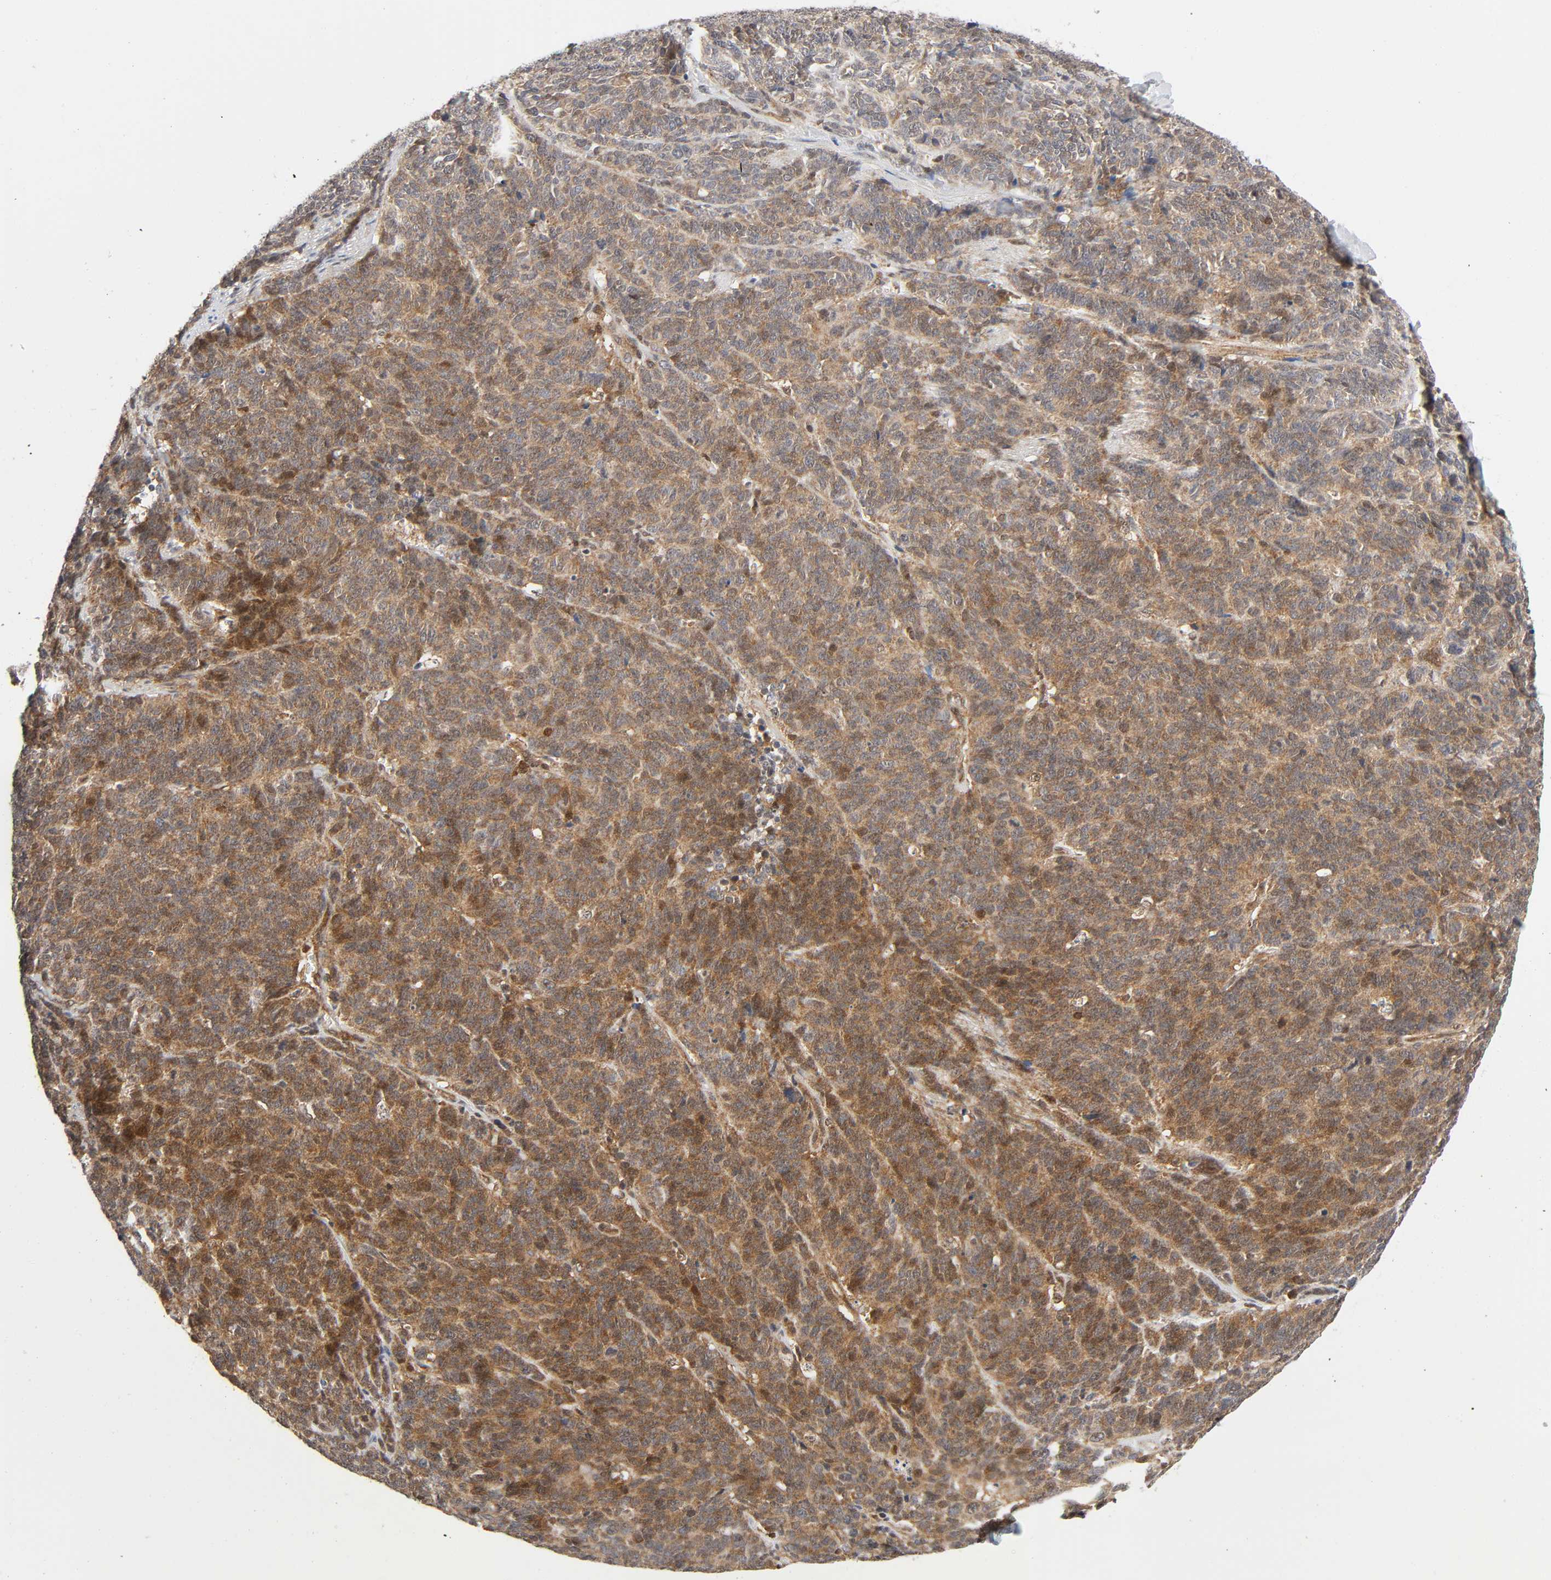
{"staining": {"intensity": "moderate", "quantity": ">75%", "location": "cytoplasmic/membranous,nuclear"}, "tissue": "lung cancer", "cell_type": "Tumor cells", "image_type": "cancer", "snomed": [{"axis": "morphology", "description": "Neoplasm, malignant, NOS"}, {"axis": "topography", "description": "Lung"}], "caption": "This image demonstrates IHC staining of human lung malignant neoplasm, with medium moderate cytoplasmic/membranous and nuclear expression in approximately >75% of tumor cells.", "gene": "CASP9", "patient": {"sex": "female", "age": 58}}